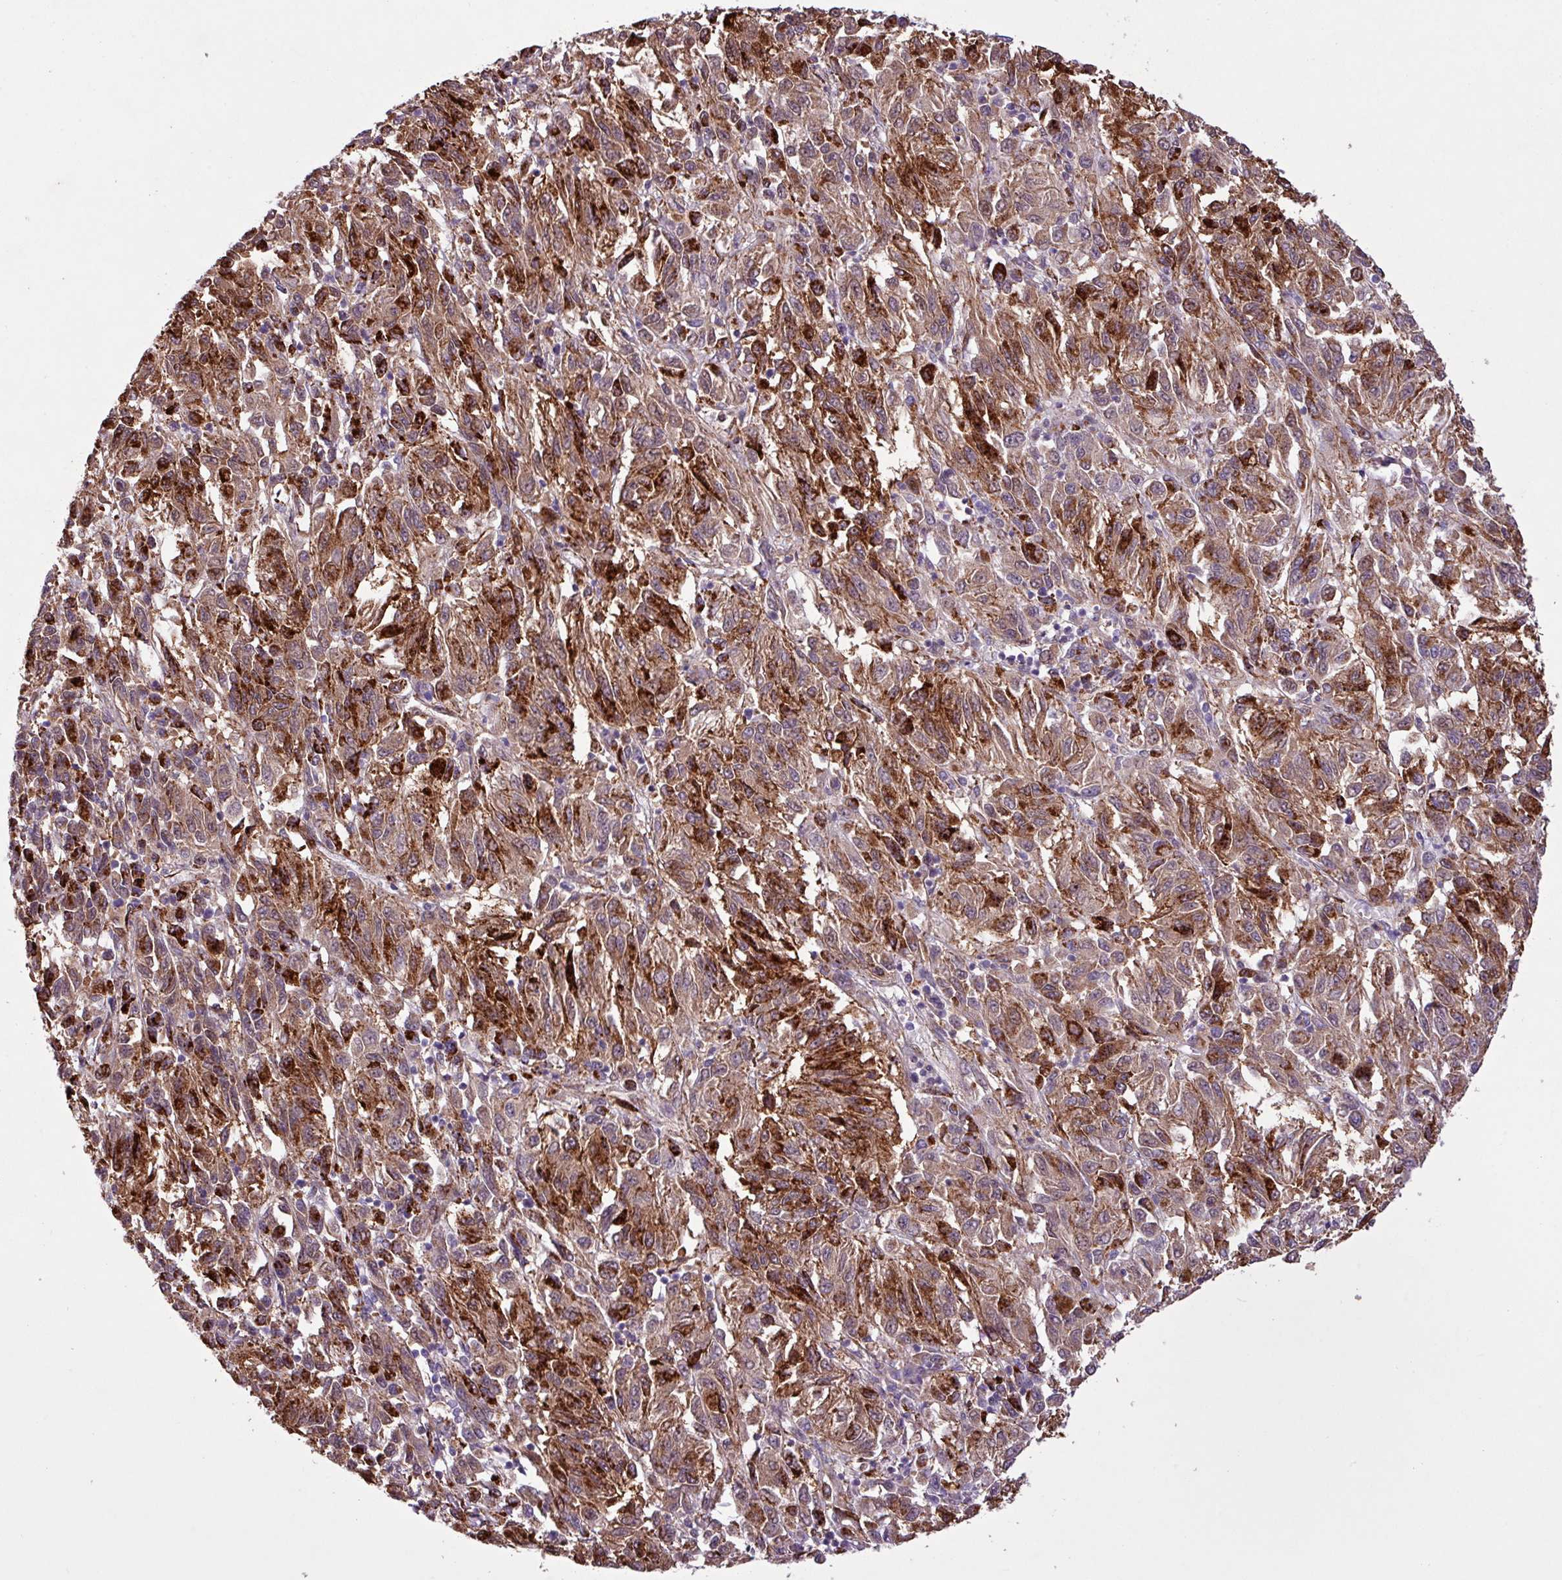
{"staining": {"intensity": "moderate", "quantity": ">75%", "location": "cytoplasmic/membranous"}, "tissue": "melanoma", "cell_type": "Tumor cells", "image_type": "cancer", "snomed": [{"axis": "morphology", "description": "Malignant melanoma, Metastatic site"}, {"axis": "topography", "description": "Lung"}], "caption": "Human melanoma stained for a protein (brown) shows moderate cytoplasmic/membranous positive expression in approximately >75% of tumor cells.", "gene": "RPP25L", "patient": {"sex": "male", "age": 64}}